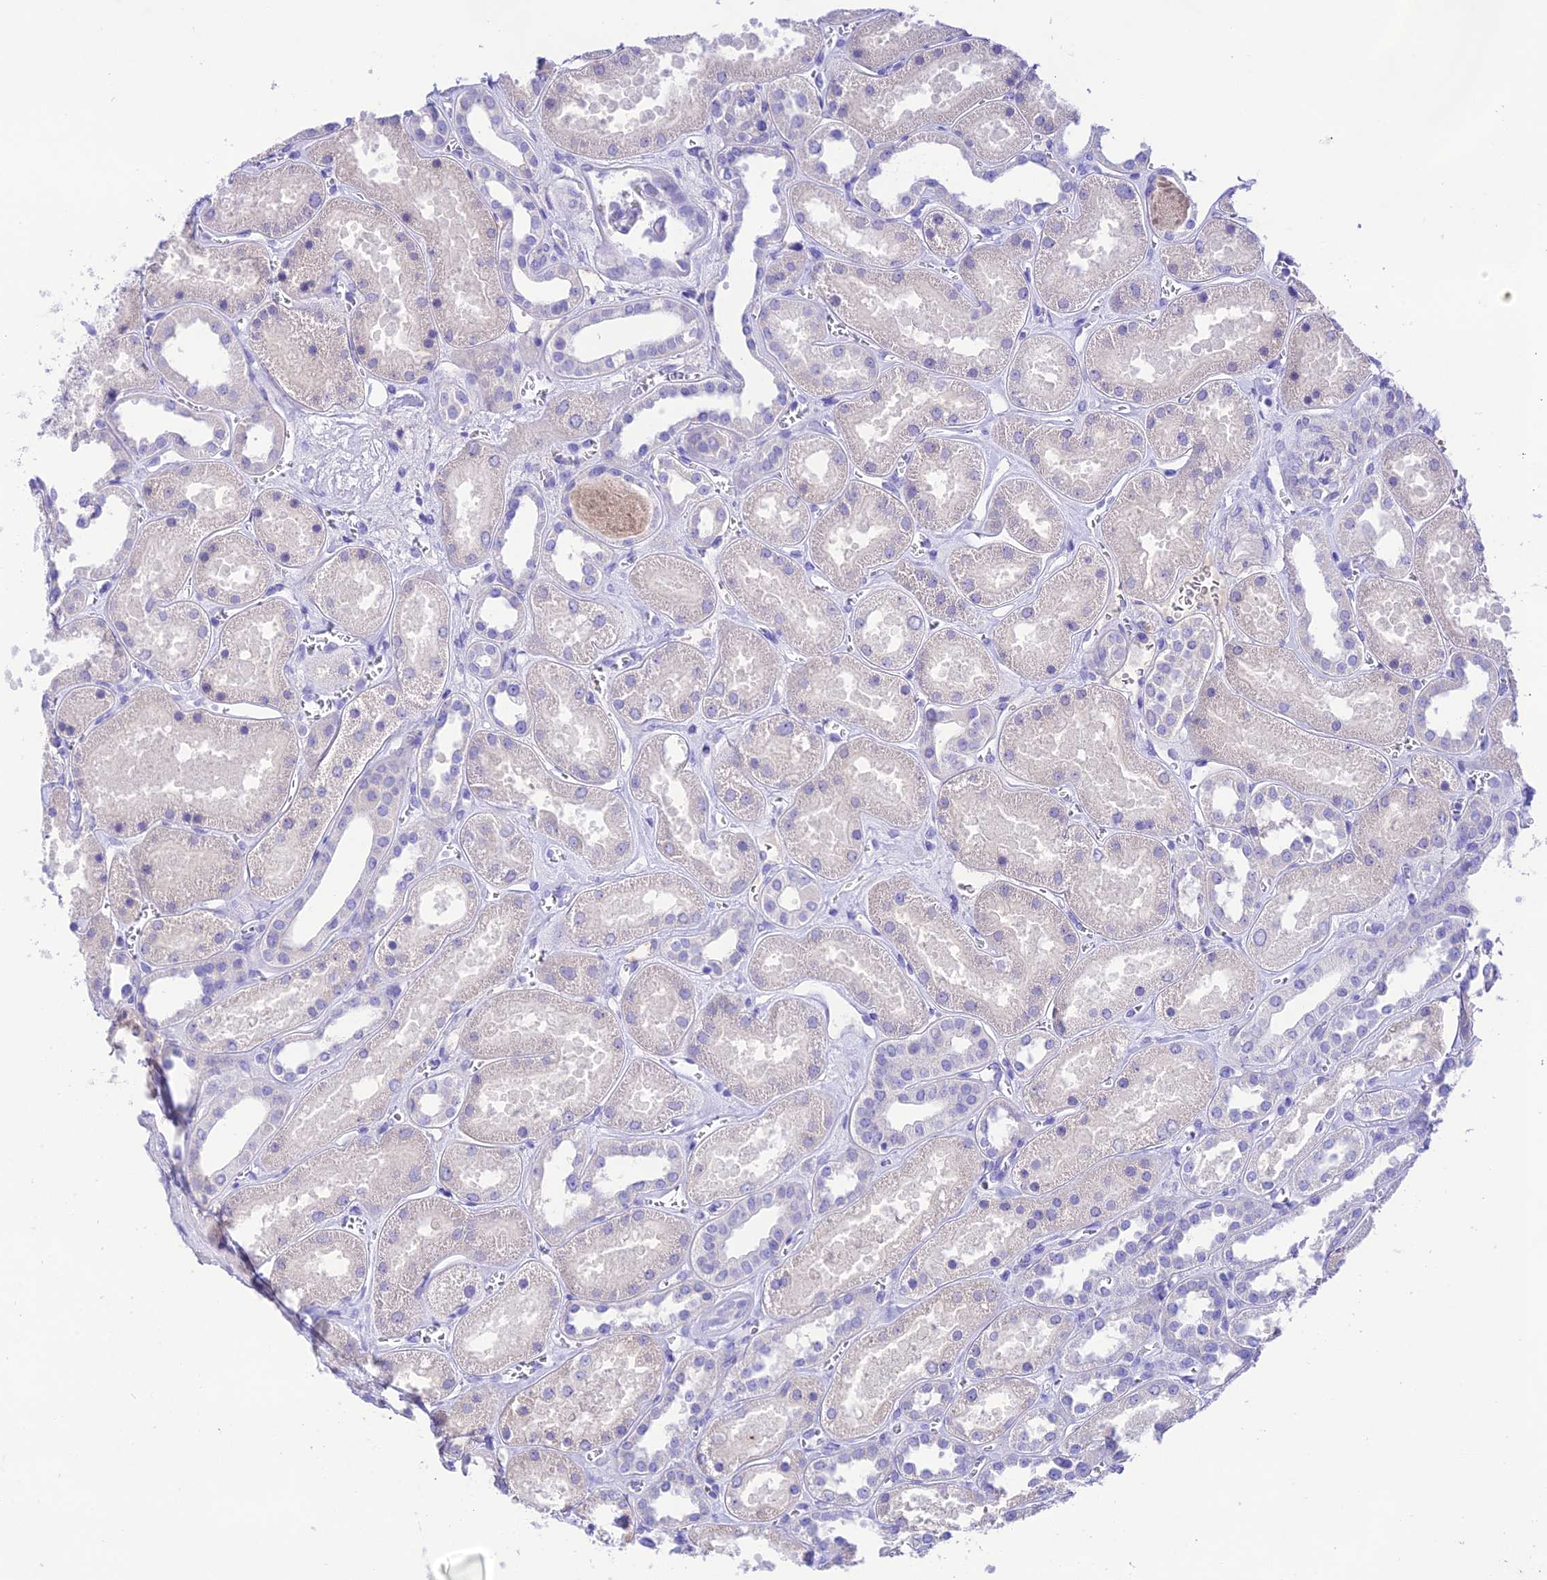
{"staining": {"intensity": "negative", "quantity": "none", "location": "none"}, "tissue": "kidney", "cell_type": "Cells in glomeruli", "image_type": "normal", "snomed": [{"axis": "morphology", "description": "Normal tissue, NOS"}, {"axis": "morphology", "description": "Adenocarcinoma, NOS"}, {"axis": "topography", "description": "Kidney"}], "caption": "This photomicrograph is of benign kidney stained with IHC to label a protein in brown with the nuclei are counter-stained blue. There is no expression in cells in glomeruli.", "gene": "NLRP6", "patient": {"sex": "female", "age": 68}}